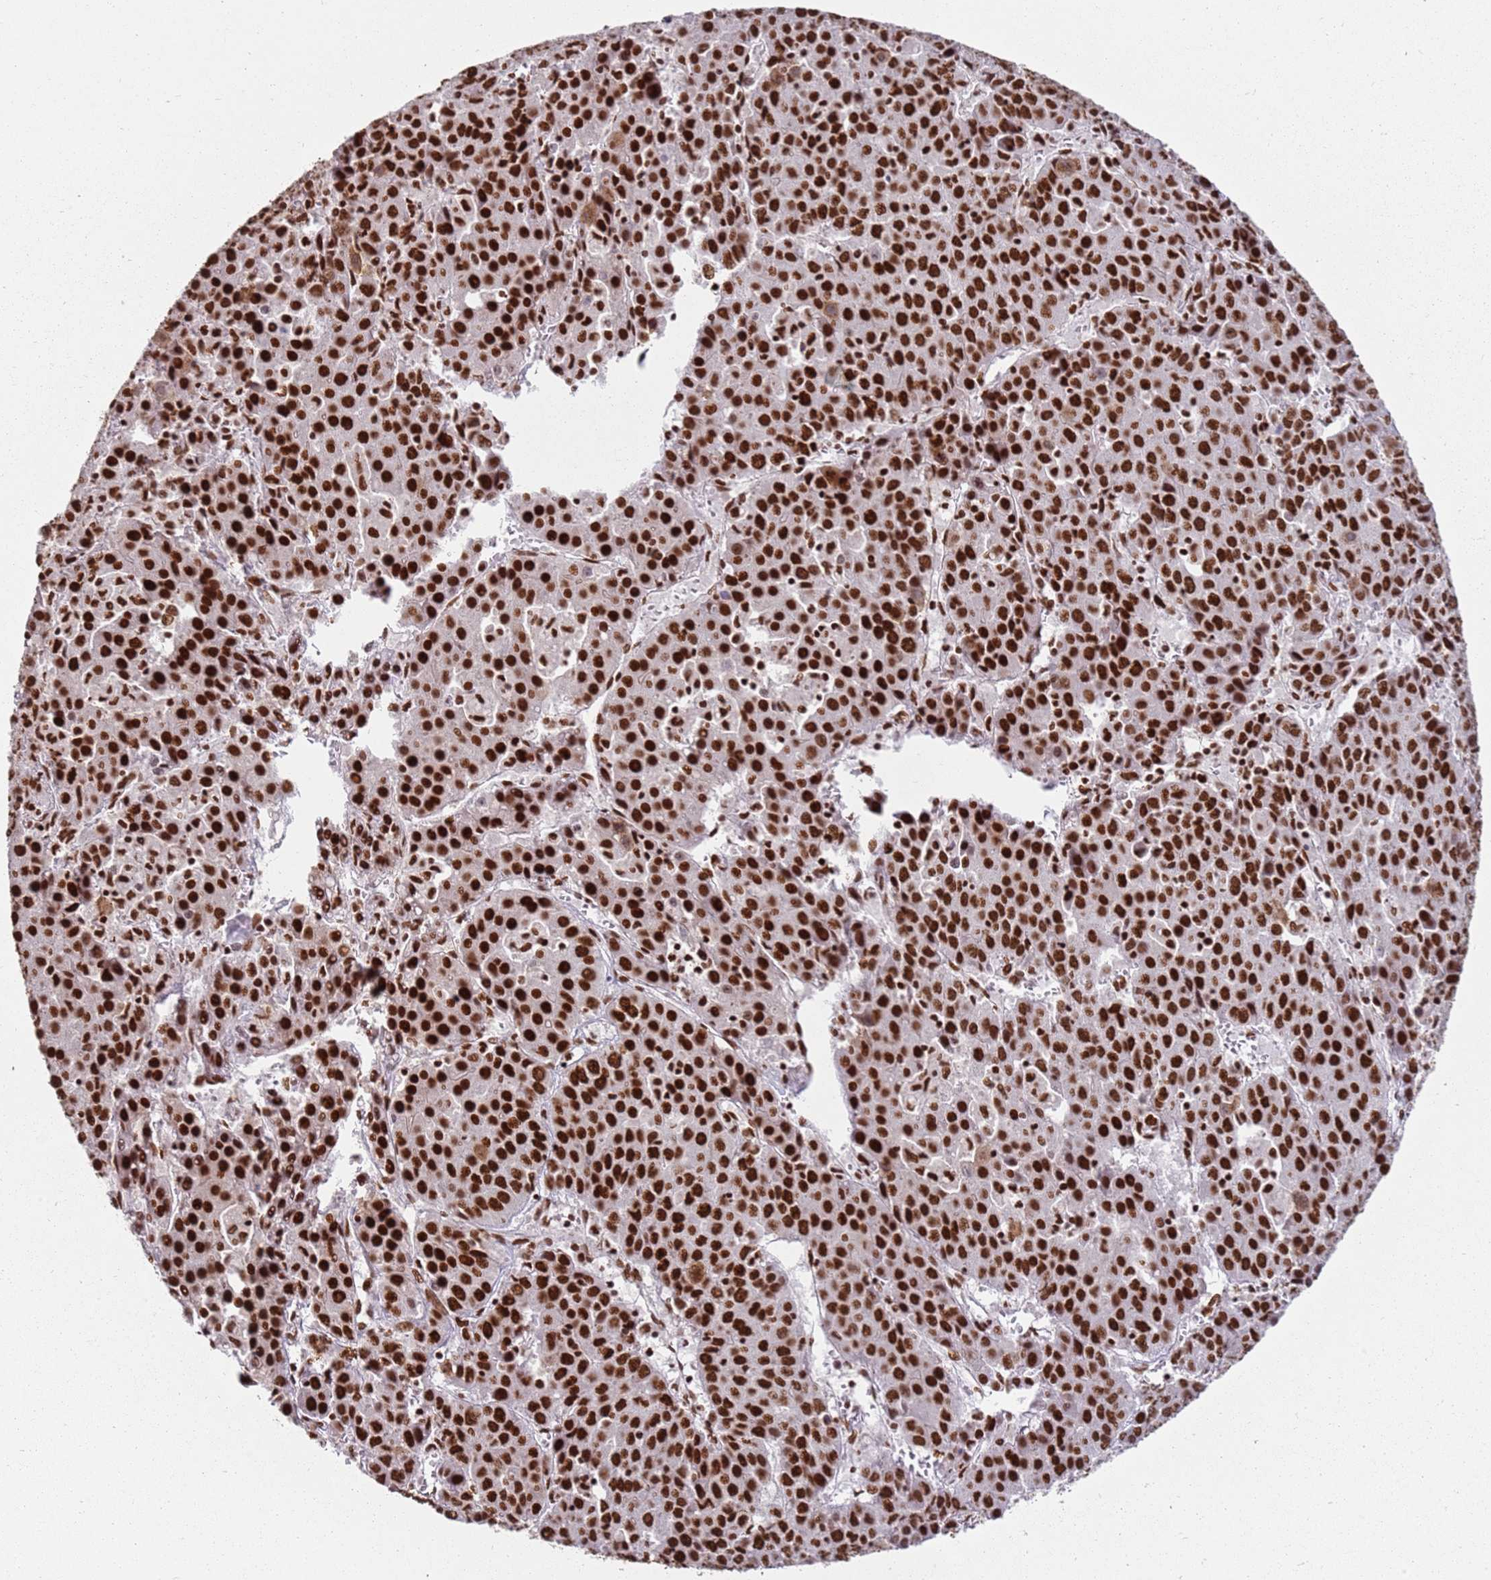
{"staining": {"intensity": "strong", "quantity": ">75%", "location": "nuclear"}, "tissue": "liver cancer", "cell_type": "Tumor cells", "image_type": "cancer", "snomed": [{"axis": "morphology", "description": "Carcinoma, Hepatocellular, NOS"}, {"axis": "topography", "description": "Liver"}], "caption": "The photomicrograph reveals immunohistochemical staining of liver cancer (hepatocellular carcinoma). There is strong nuclear positivity is appreciated in approximately >75% of tumor cells. (DAB (3,3'-diaminobenzidine) IHC, brown staining for protein, blue staining for nuclei).", "gene": "TENT4A", "patient": {"sex": "female", "age": 53}}